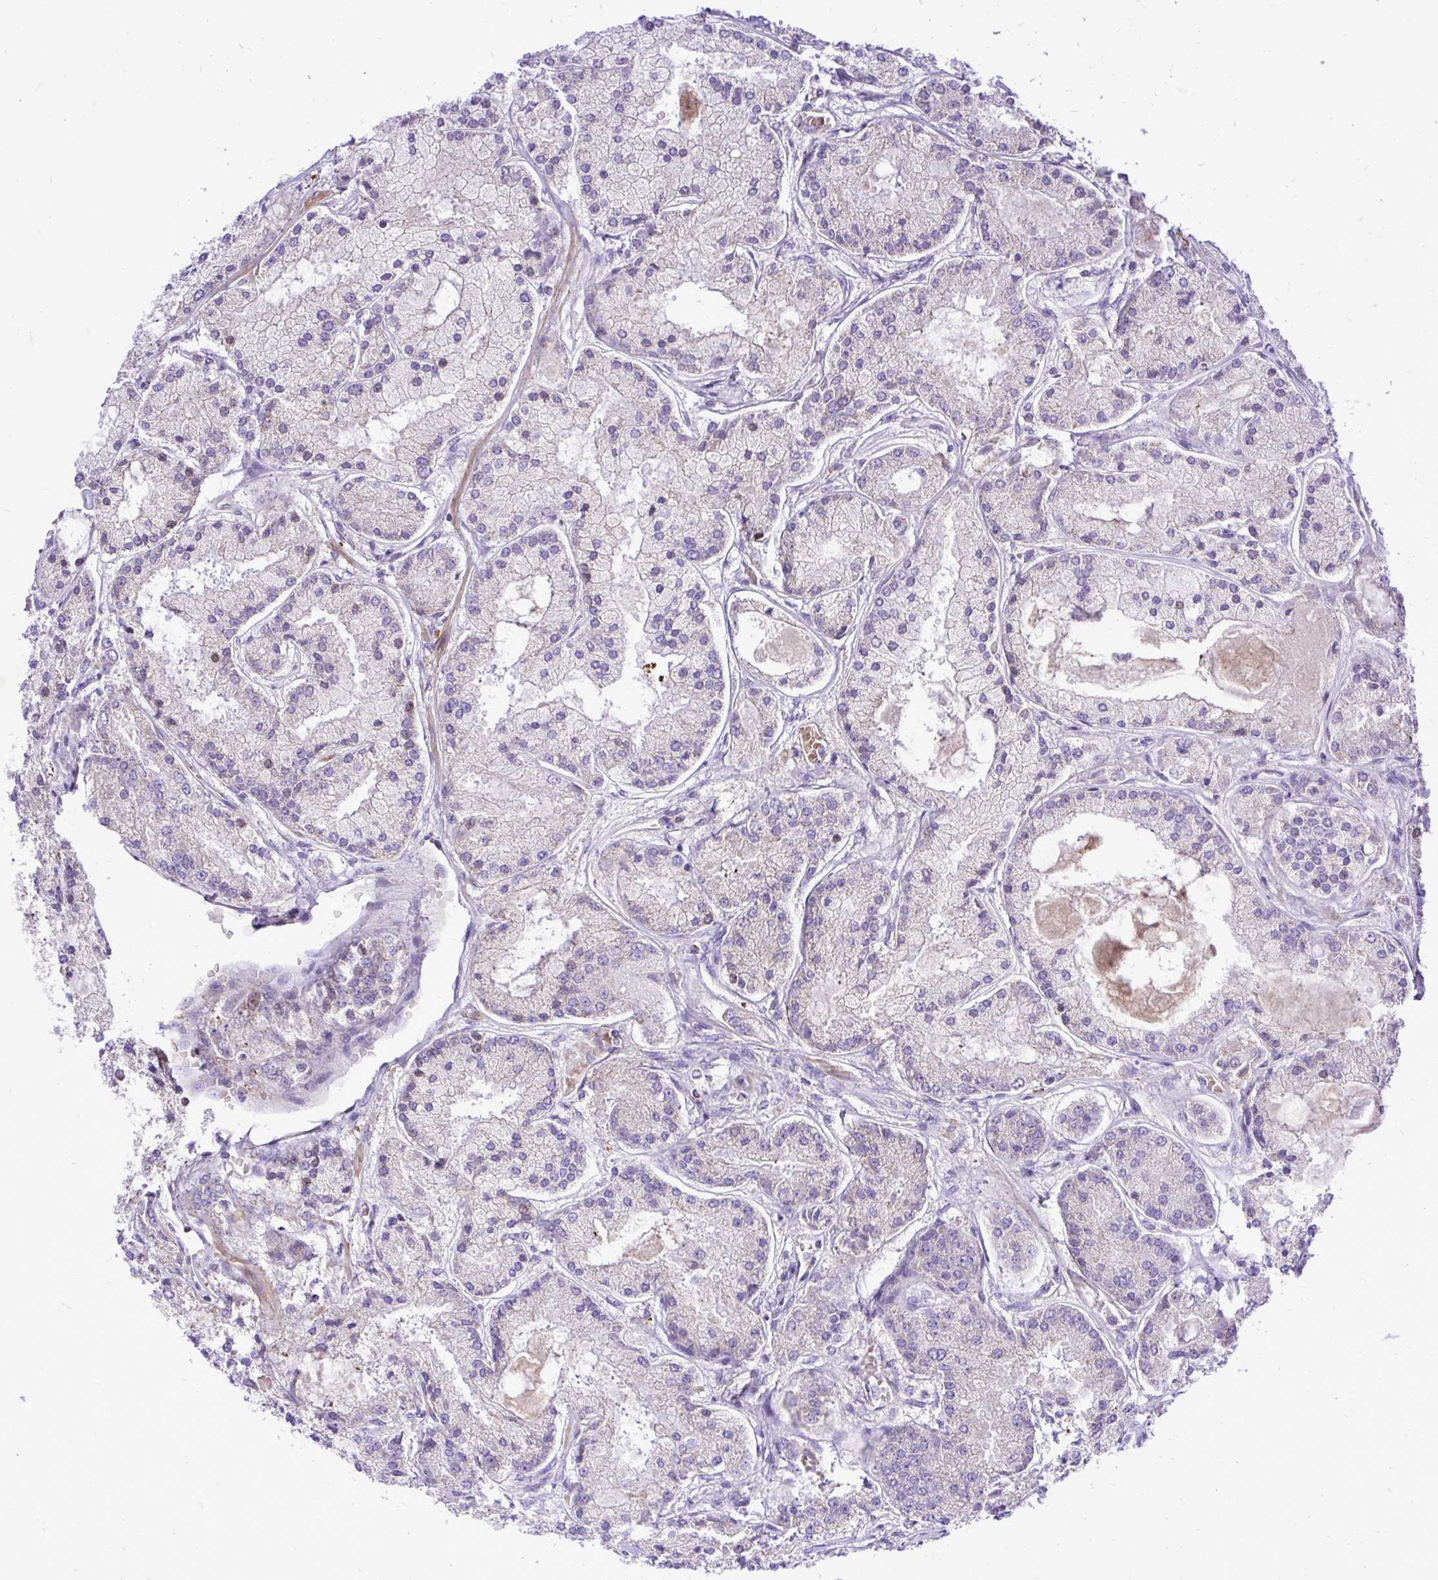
{"staining": {"intensity": "moderate", "quantity": "25%-75%", "location": "cytoplasmic/membranous"}, "tissue": "prostate cancer", "cell_type": "Tumor cells", "image_type": "cancer", "snomed": [{"axis": "morphology", "description": "Adenocarcinoma, High grade"}, {"axis": "topography", "description": "Prostate"}], "caption": "DAB immunohistochemical staining of human prostate cancer (high-grade adenocarcinoma) demonstrates moderate cytoplasmic/membranous protein staining in about 25%-75% of tumor cells.", "gene": "ATP13A2", "patient": {"sex": "male", "age": 67}}